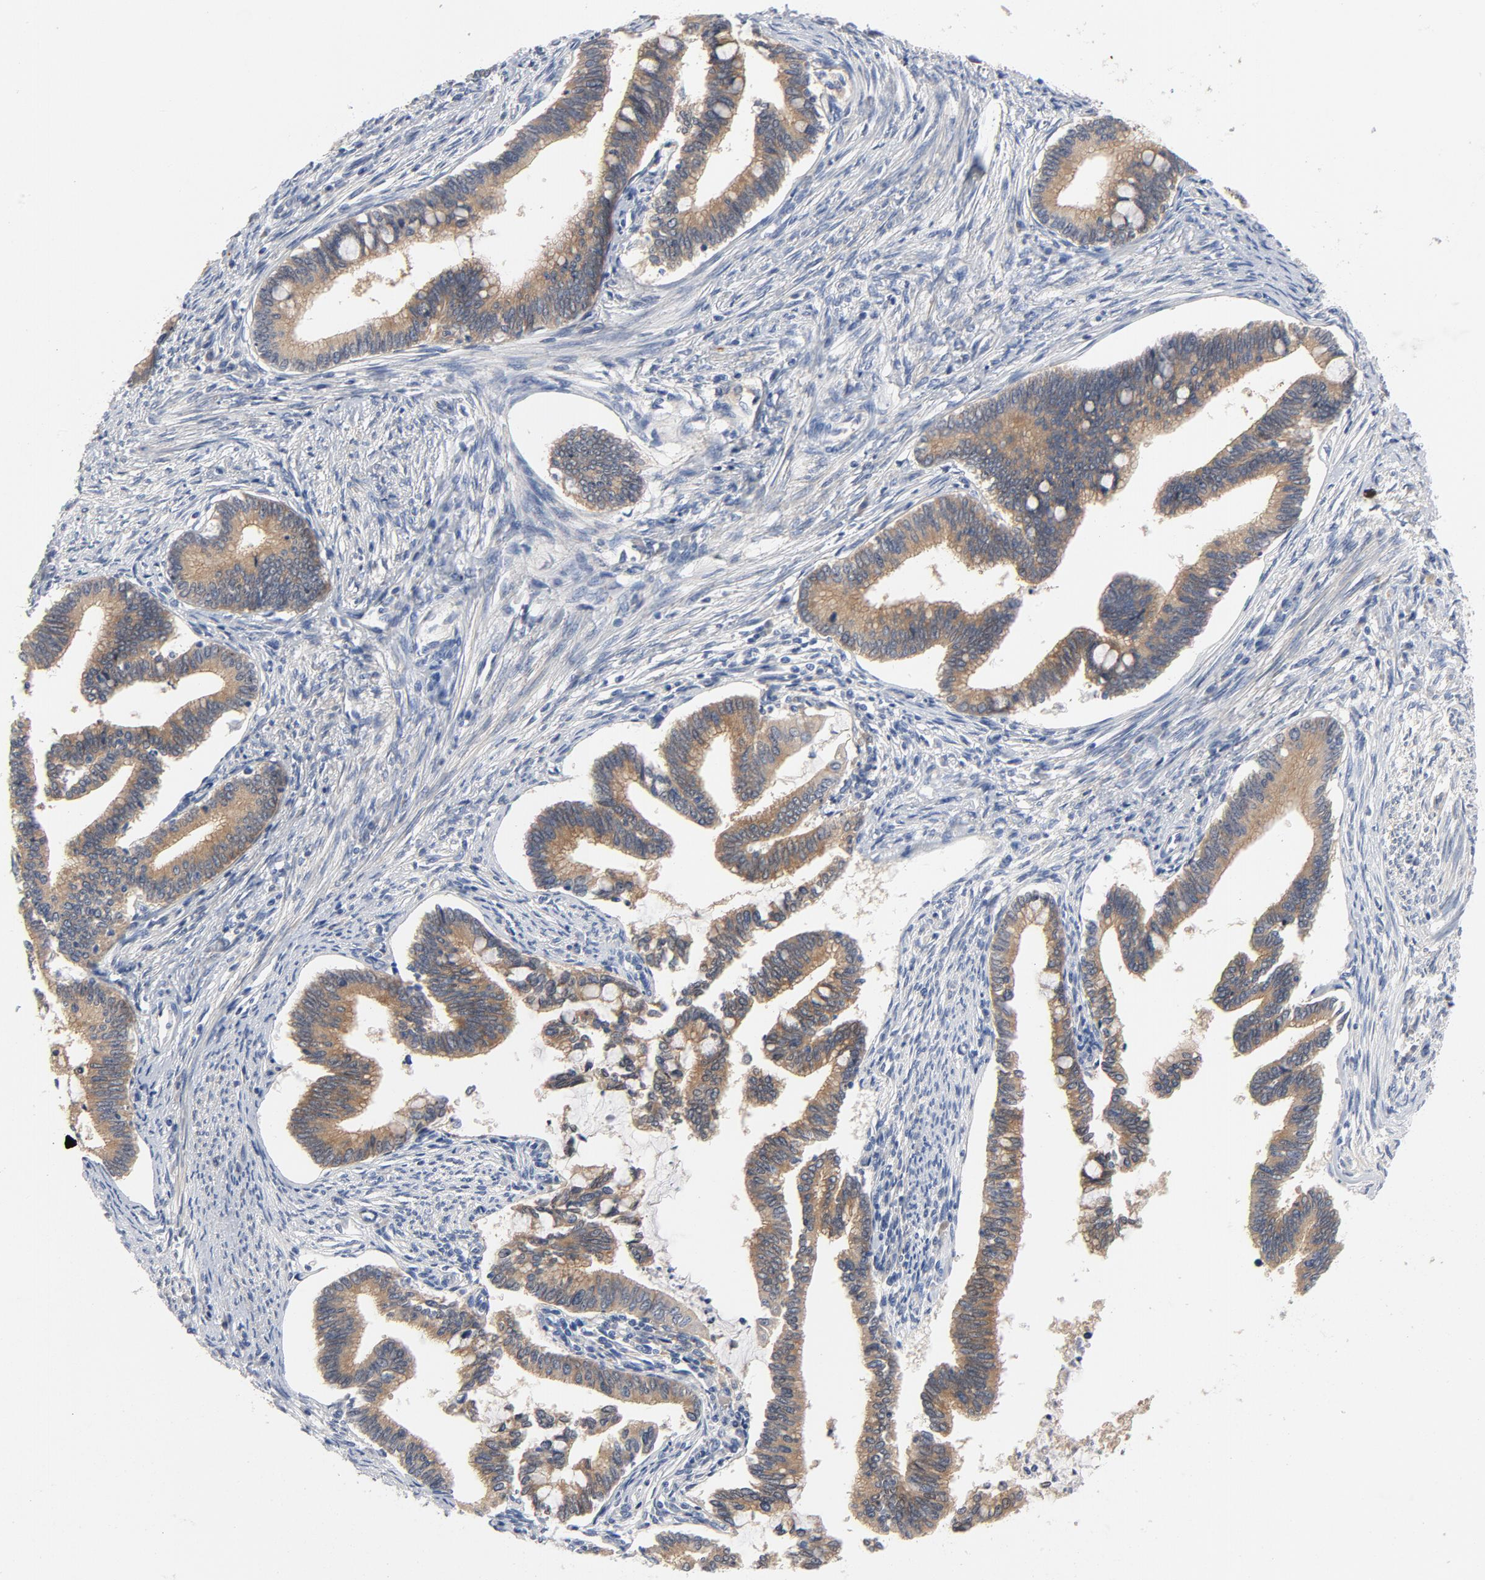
{"staining": {"intensity": "weak", "quantity": ">75%", "location": "cytoplasmic/membranous"}, "tissue": "cervical cancer", "cell_type": "Tumor cells", "image_type": "cancer", "snomed": [{"axis": "morphology", "description": "Adenocarcinoma, NOS"}, {"axis": "topography", "description": "Cervix"}], "caption": "Human cervical cancer (adenocarcinoma) stained with a brown dye exhibits weak cytoplasmic/membranous positive expression in about >75% of tumor cells.", "gene": "SRC", "patient": {"sex": "female", "age": 36}}